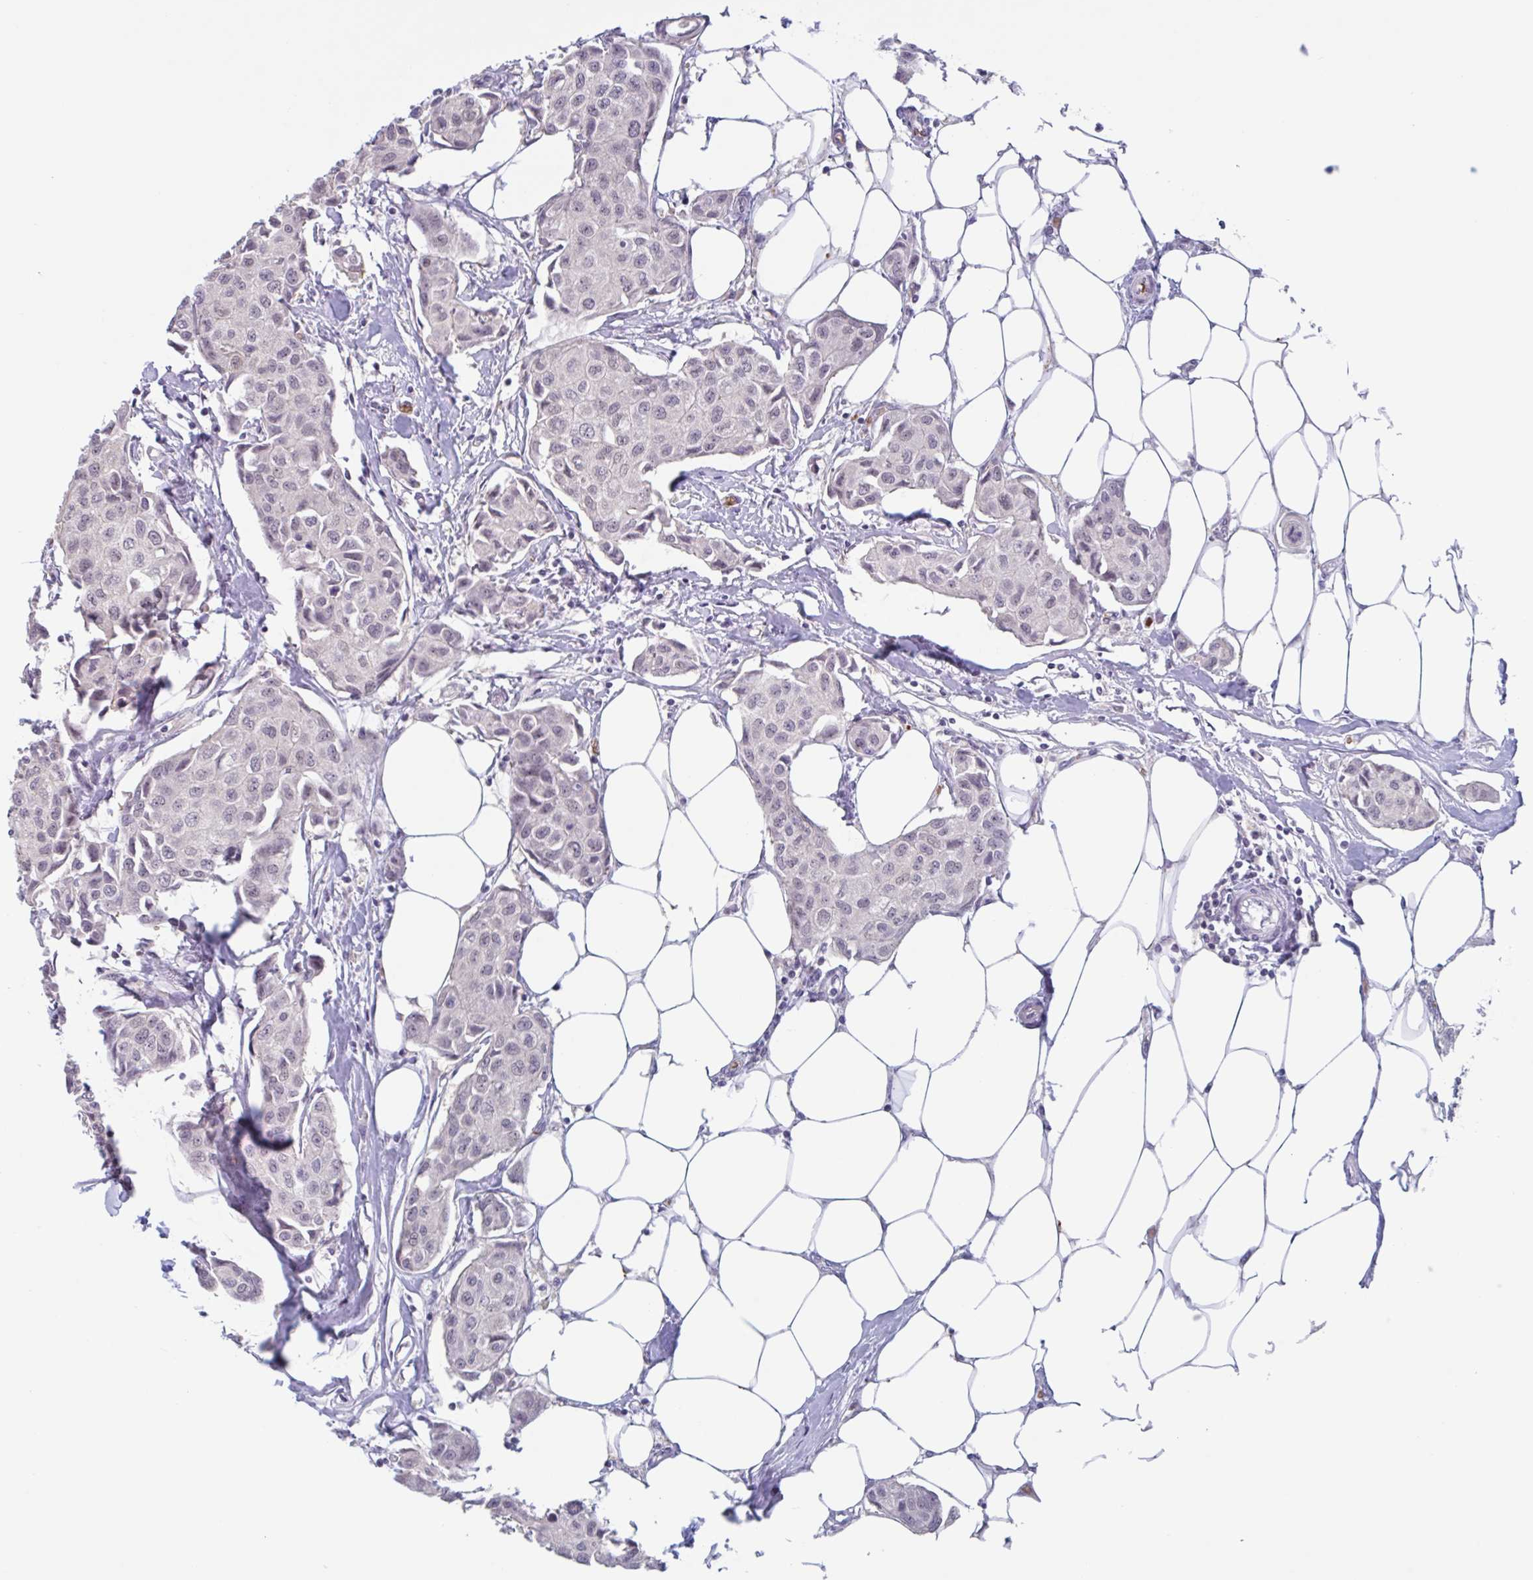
{"staining": {"intensity": "negative", "quantity": "none", "location": "none"}, "tissue": "breast cancer", "cell_type": "Tumor cells", "image_type": "cancer", "snomed": [{"axis": "morphology", "description": "Duct carcinoma"}, {"axis": "topography", "description": "Breast"}, {"axis": "topography", "description": "Lymph node"}], "caption": "Tumor cells show no significant protein expression in breast intraductal carcinoma.", "gene": "RHAG", "patient": {"sex": "female", "age": 80}}